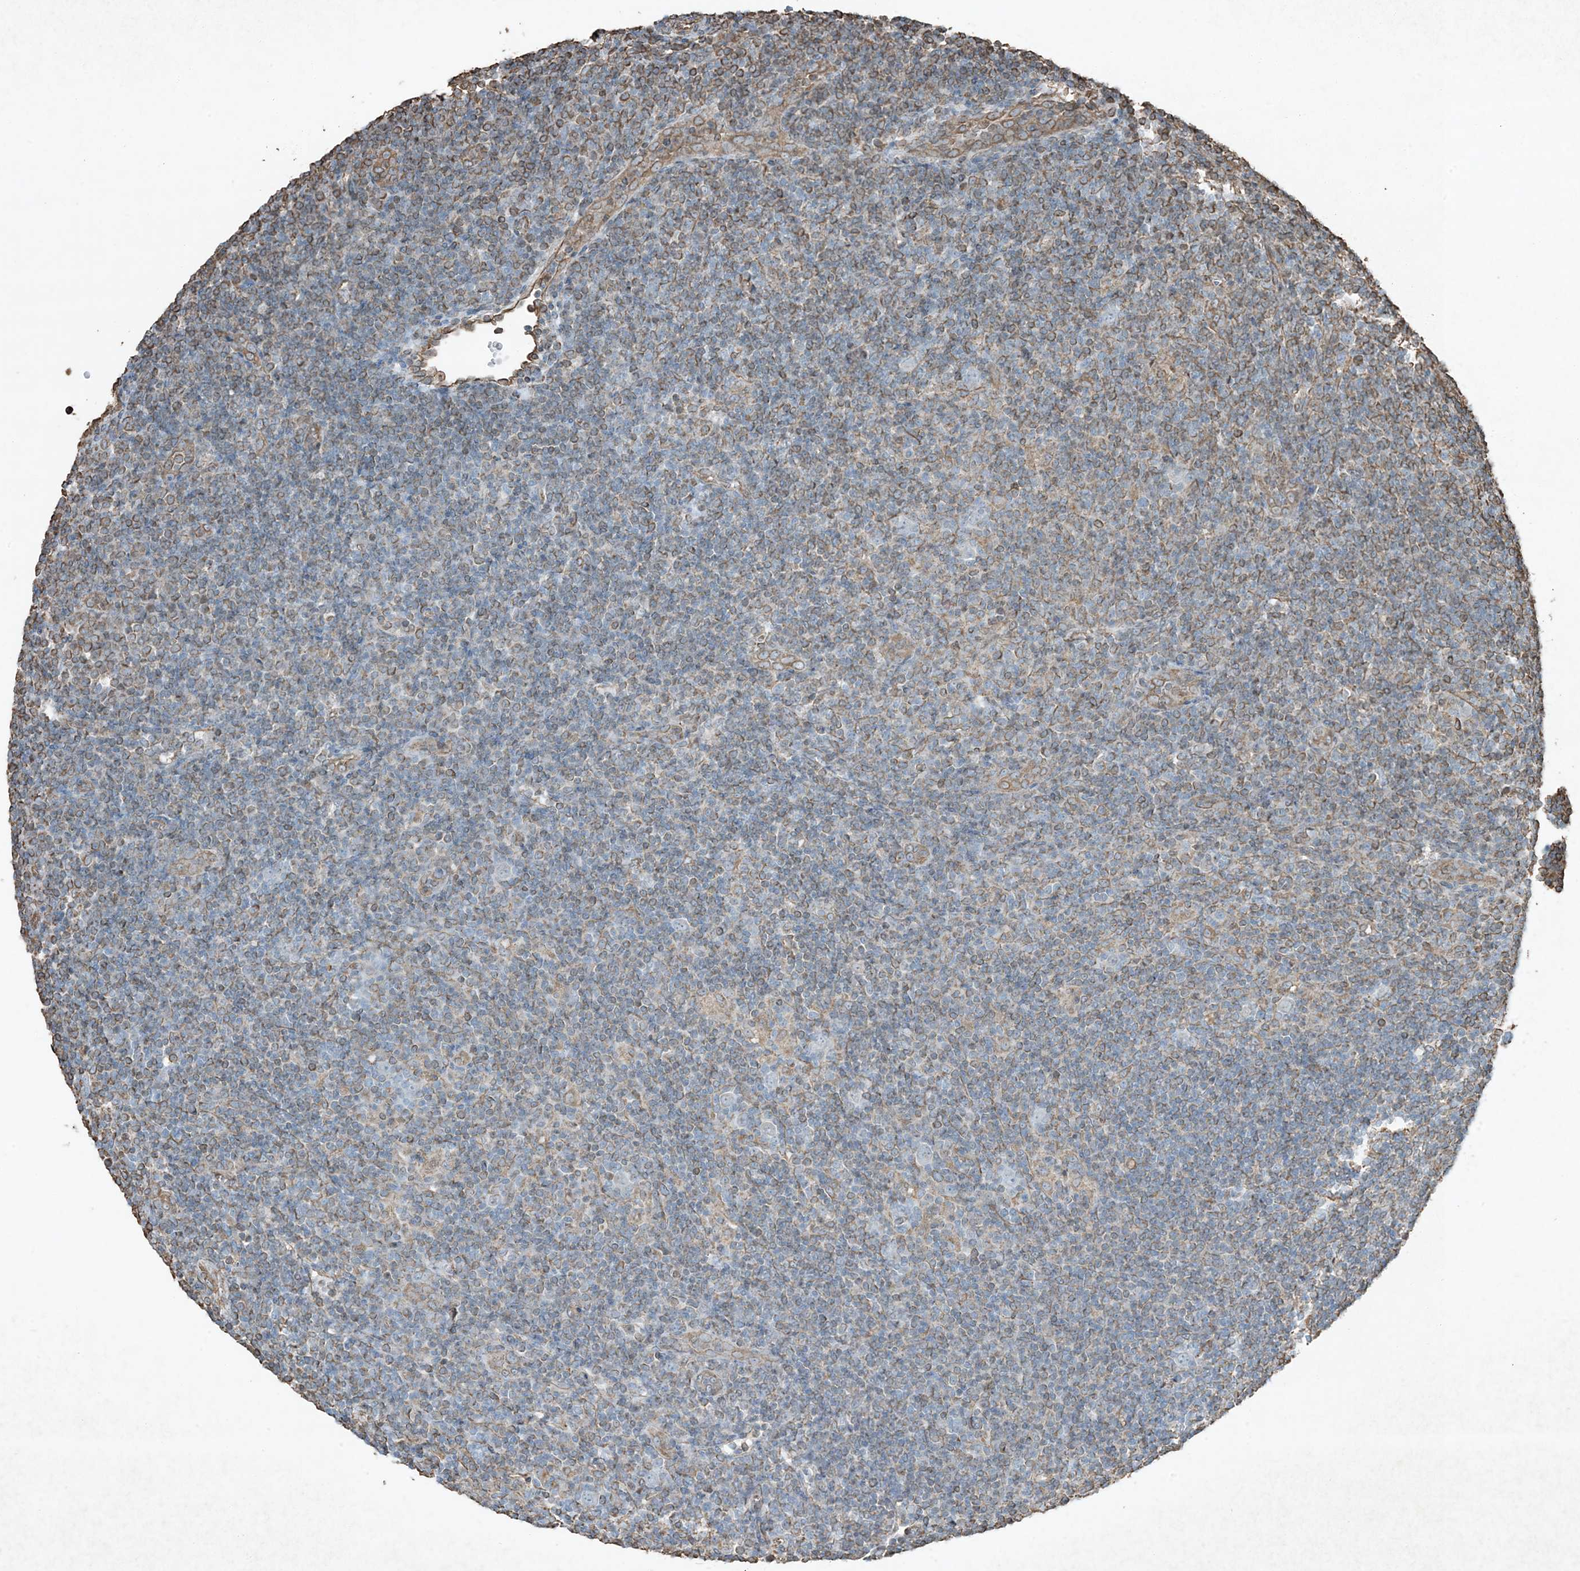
{"staining": {"intensity": "negative", "quantity": "none", "location": "none"}, "tissue": "lymphoma", "cell_type": "Tumor cells", "image_type": "cancer", "snomed": [{"axis": "morphology", "description": "Hodgkin's disease, NOS"}, {"axis": "topography", "description": "Lymph node"}], "caption": "High magnification brightfield microscopy of Hodgkin's disease stained with DAB (brown) and counterstained with hematoxylin (blue): tumor cells show no significant positivity.", "gene": "RYK", "patient": {"sex": "female", "age": 57}}